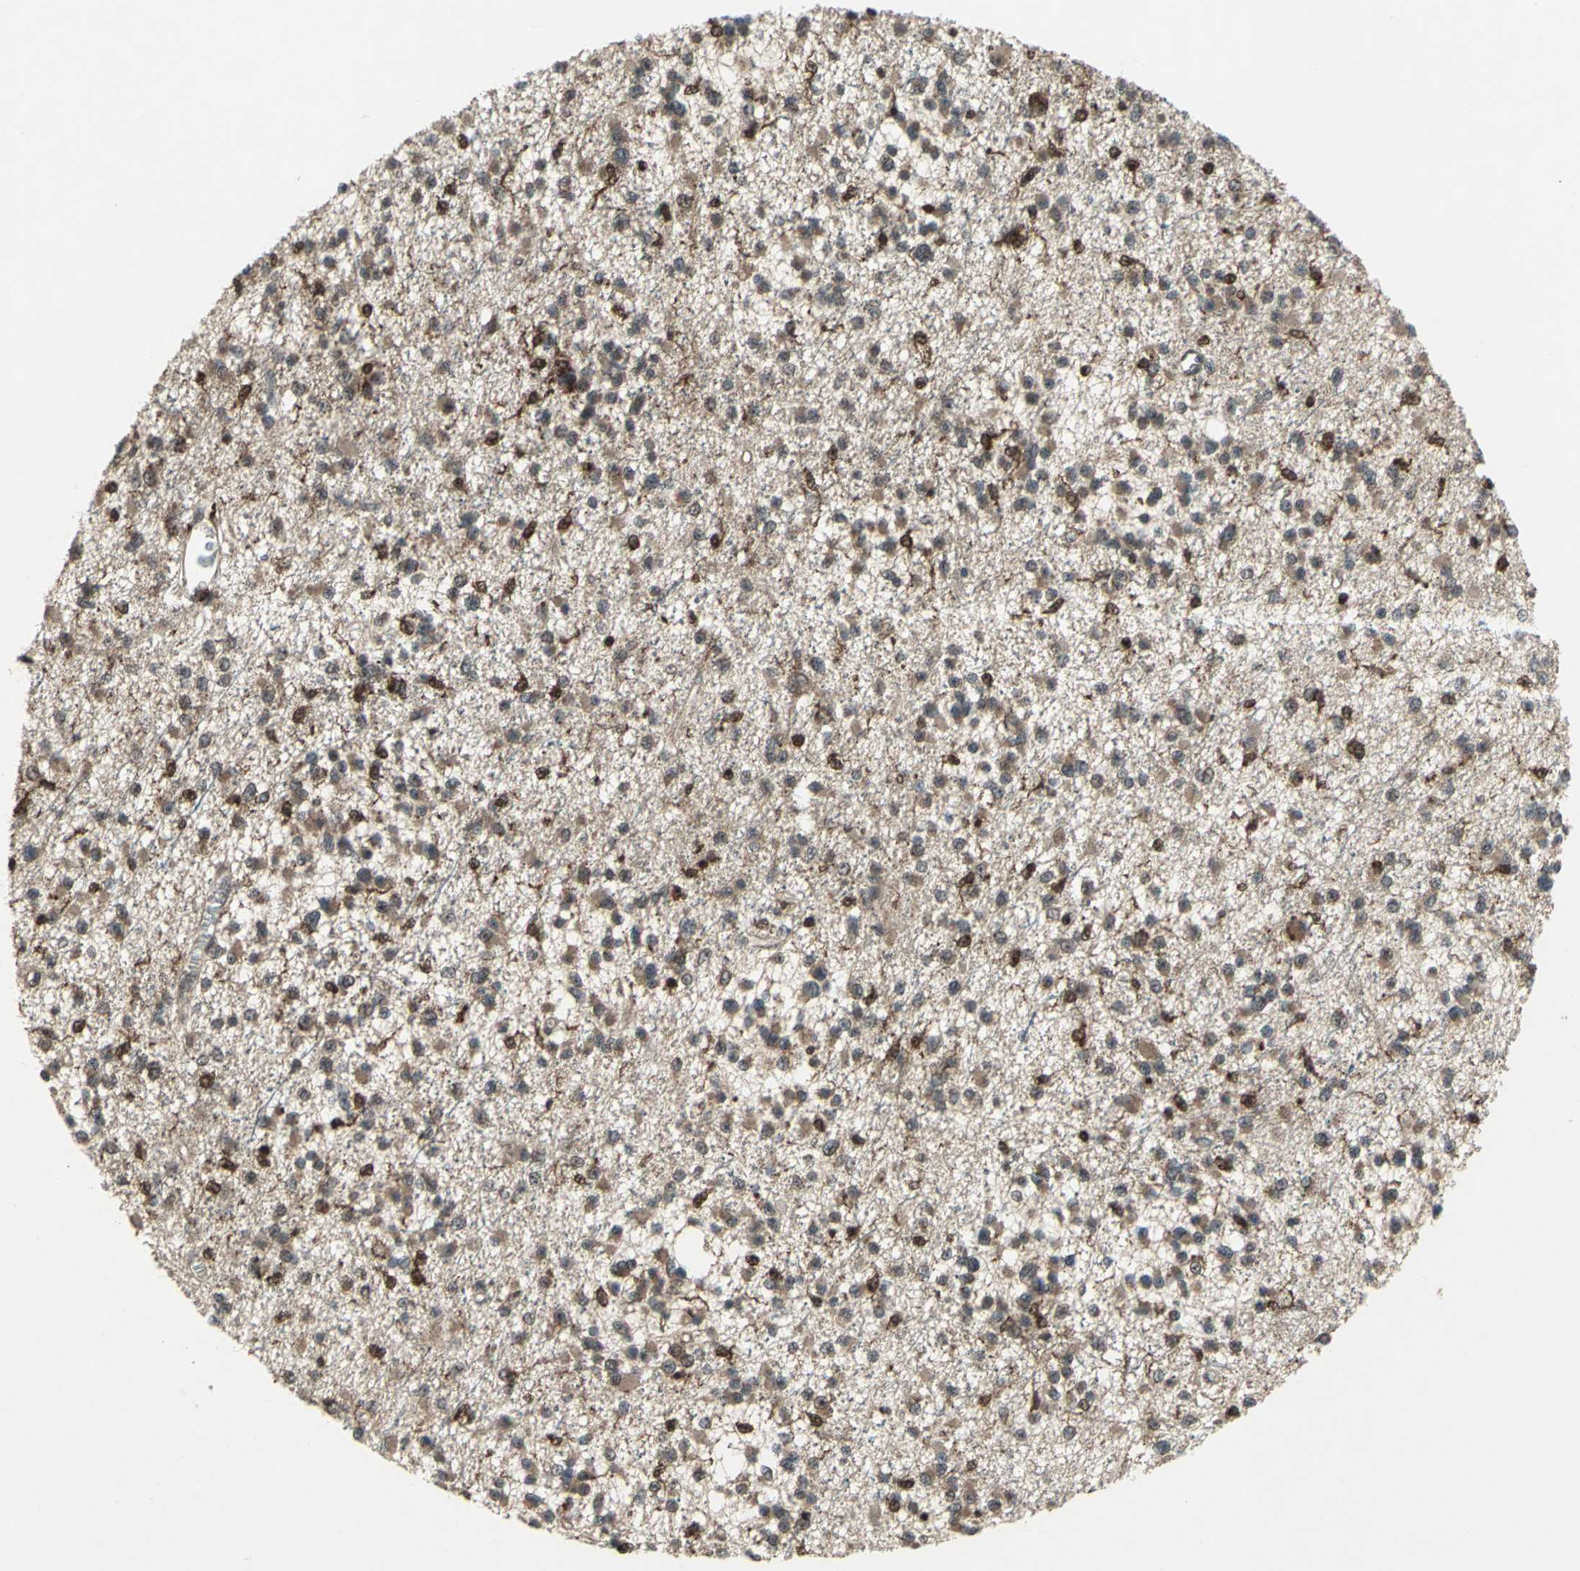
{"staining": {"intensity": "strong", "quantity": "<25%", "location": "cytoplasmic/membranous"}, "tissue": "glioma", "cell_type": "Tumor cells", "image_type": "cancer", "snomed": [{"axis": "morphology", "description": "Glioma, malignant, Low grade"}, {"axis": "topography", "description": "Brain"}], "caption": "Glioma stained for a protein exhibits strong cytoplasmic/membranous positivity in tumor cells. The staining was performed using DAB (3,3'-diaminobenzidine), with brown indicating positive protein expression. Nuclei are stained blue with hematoxylin.", "gene": "PYCARD", "patient": {"sex": "female", "age": 22}}